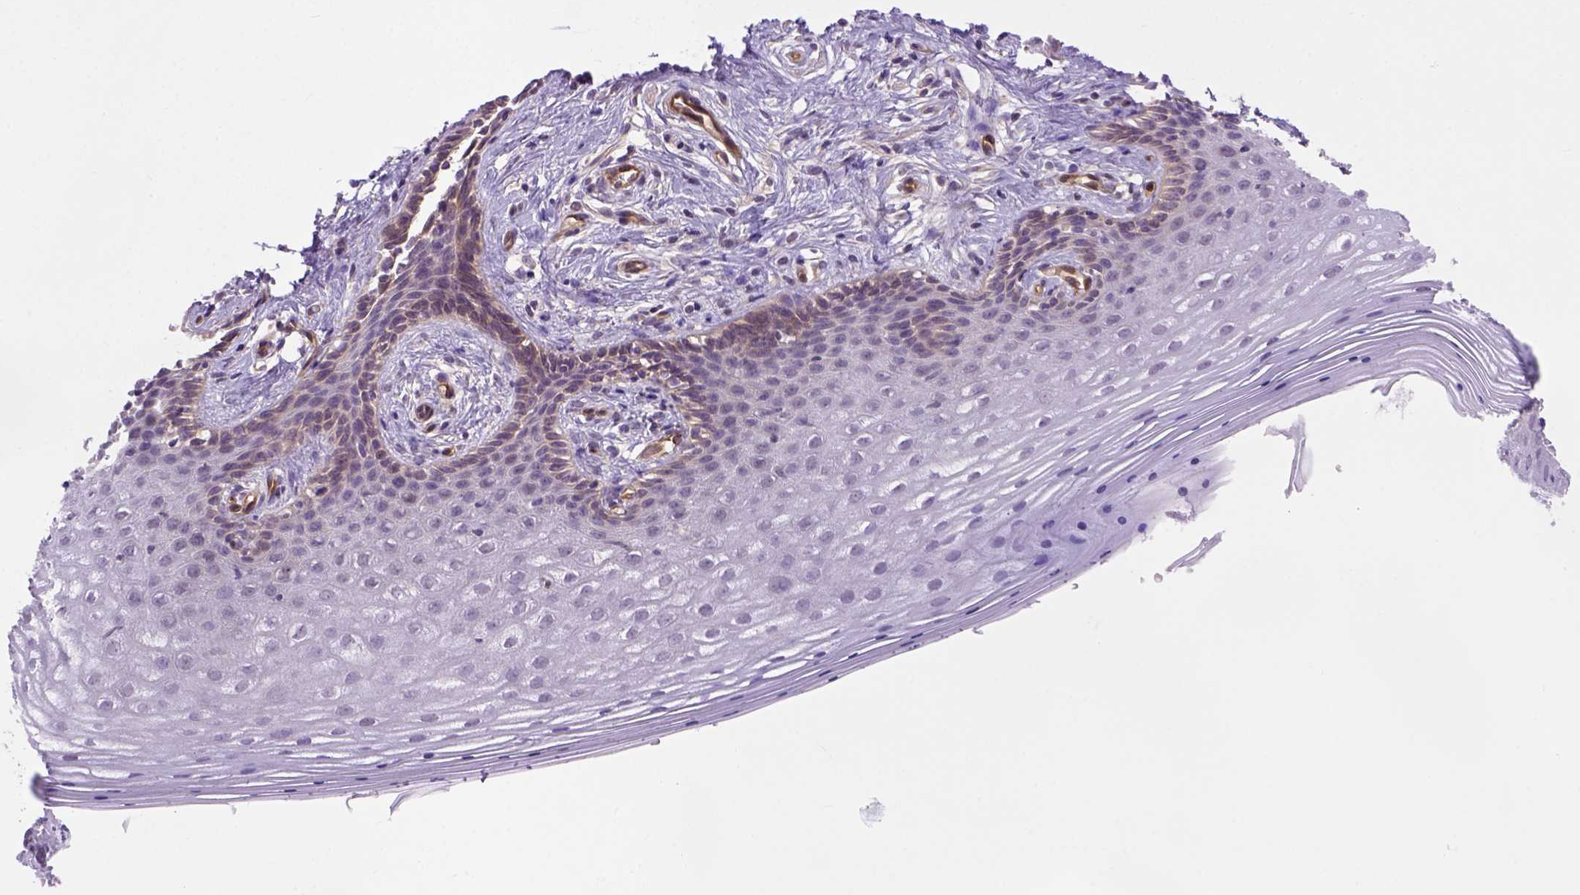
{"staining": {"intensity": "moderate", "quantity": "<25%", "location": "cytoplasmic/membranous"}, "tissue": "vagina", "cell_type": "Squamous epithelial cells", "image_type": "normal", "snomed": [{"axis": "morphology", "description": "Normal tissue, NOS"}, {"axis": "topography", "description": "Vagina"}], "caption": "Protein expression analysis of normal human vagina reveals moderate cytoplasmic/membranous staining in approximately <25% of squamous epithelial cells. The protein of interest is shown in brown color, while the nuclei are stained blue.", "gene": "CASKIN2", "patient": {"sex": "female", "age": 42}}